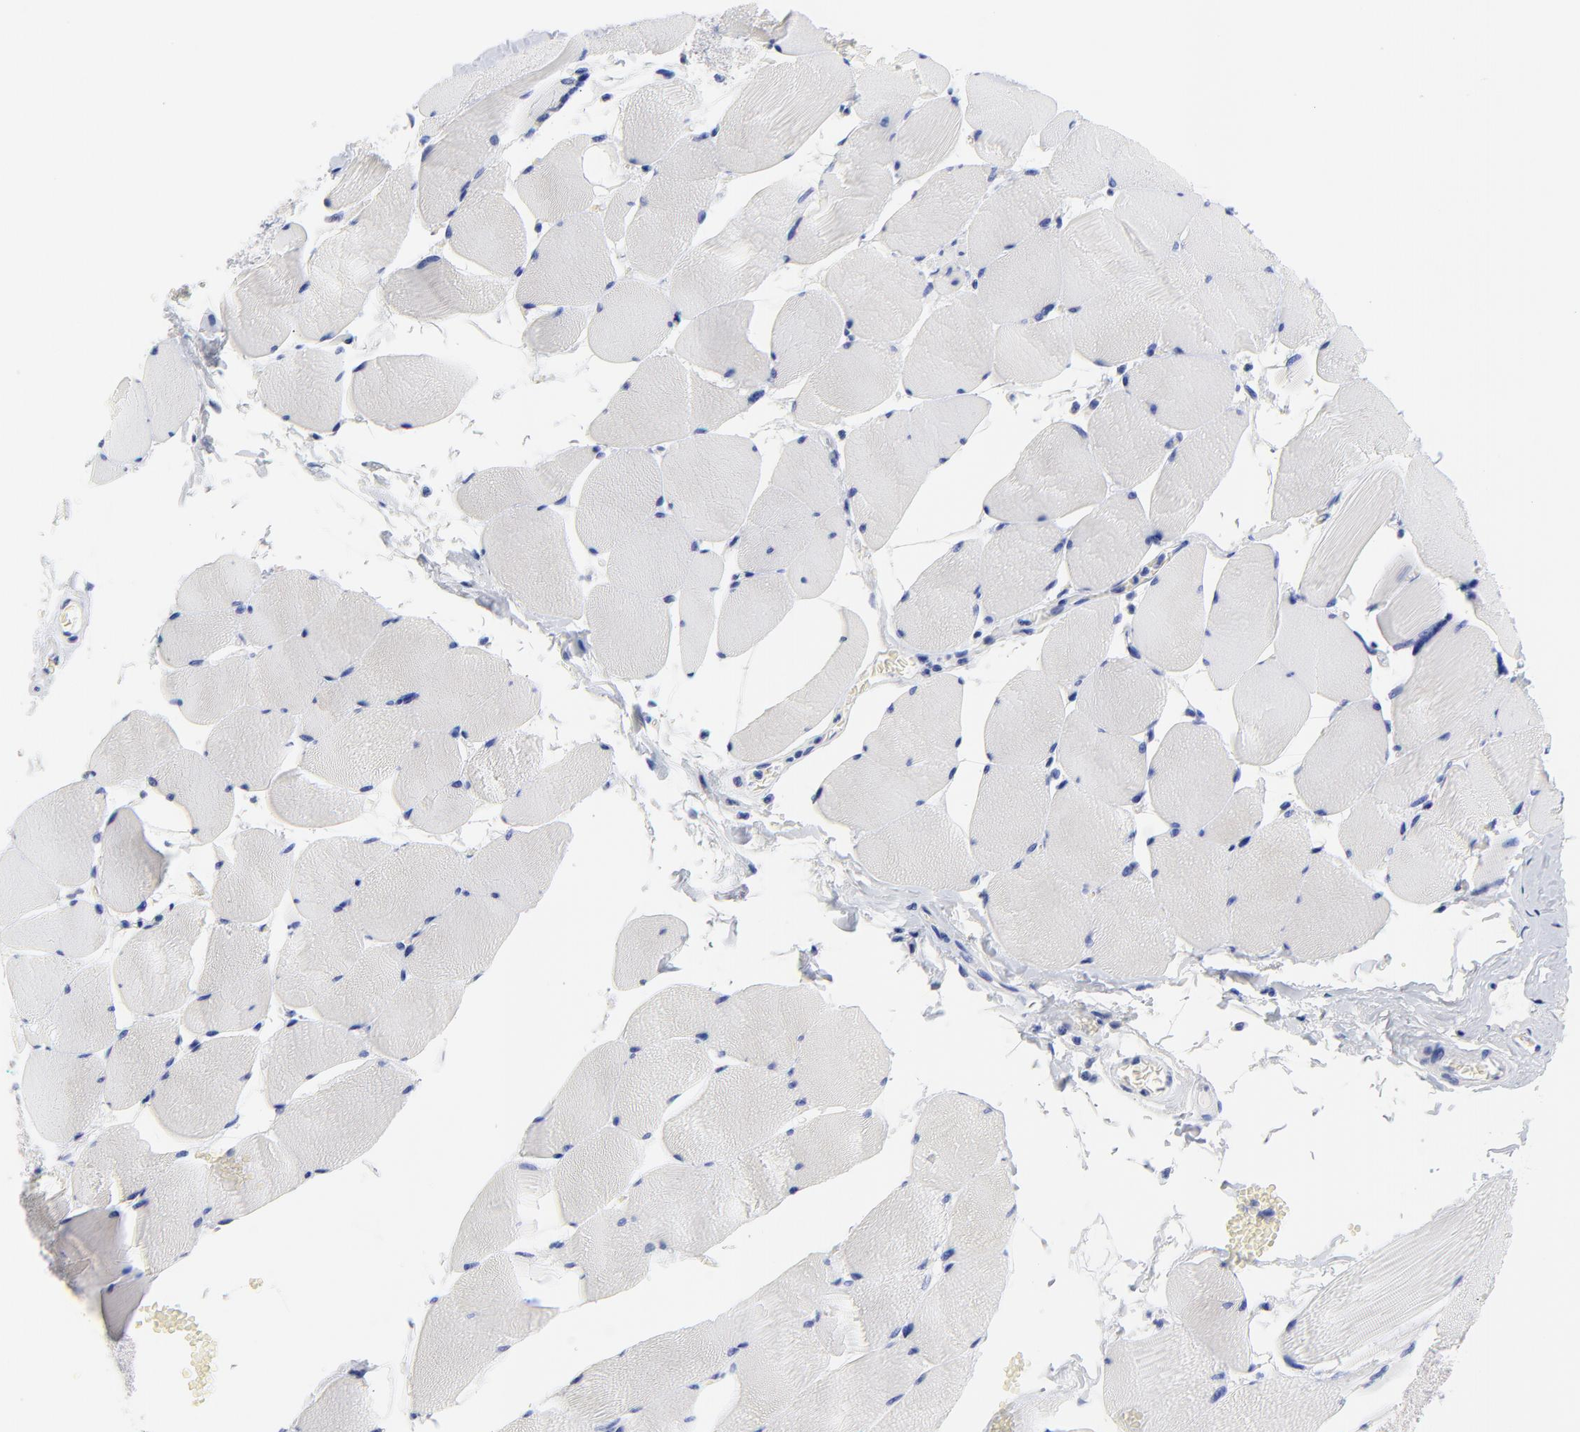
{"staining": {"intensity": "negative", "quantity": "none", "location": "none"}, "tissue": "skeletal muscle", "cell_type": "Myocytes", "image_type": "normal", "snomed": [{"axis": "morphology", "description": "Normal tissue, NOS"}, {"axis": "topography", "description": "Skeletal muscle"}], "caption": "This is a micrograph of immunohistochemistry staining of normal skeletal muscle, which shows no positivity in myocytes.", "gene": "FBXO10", "patient": {"sex": "male", "age": 62}}